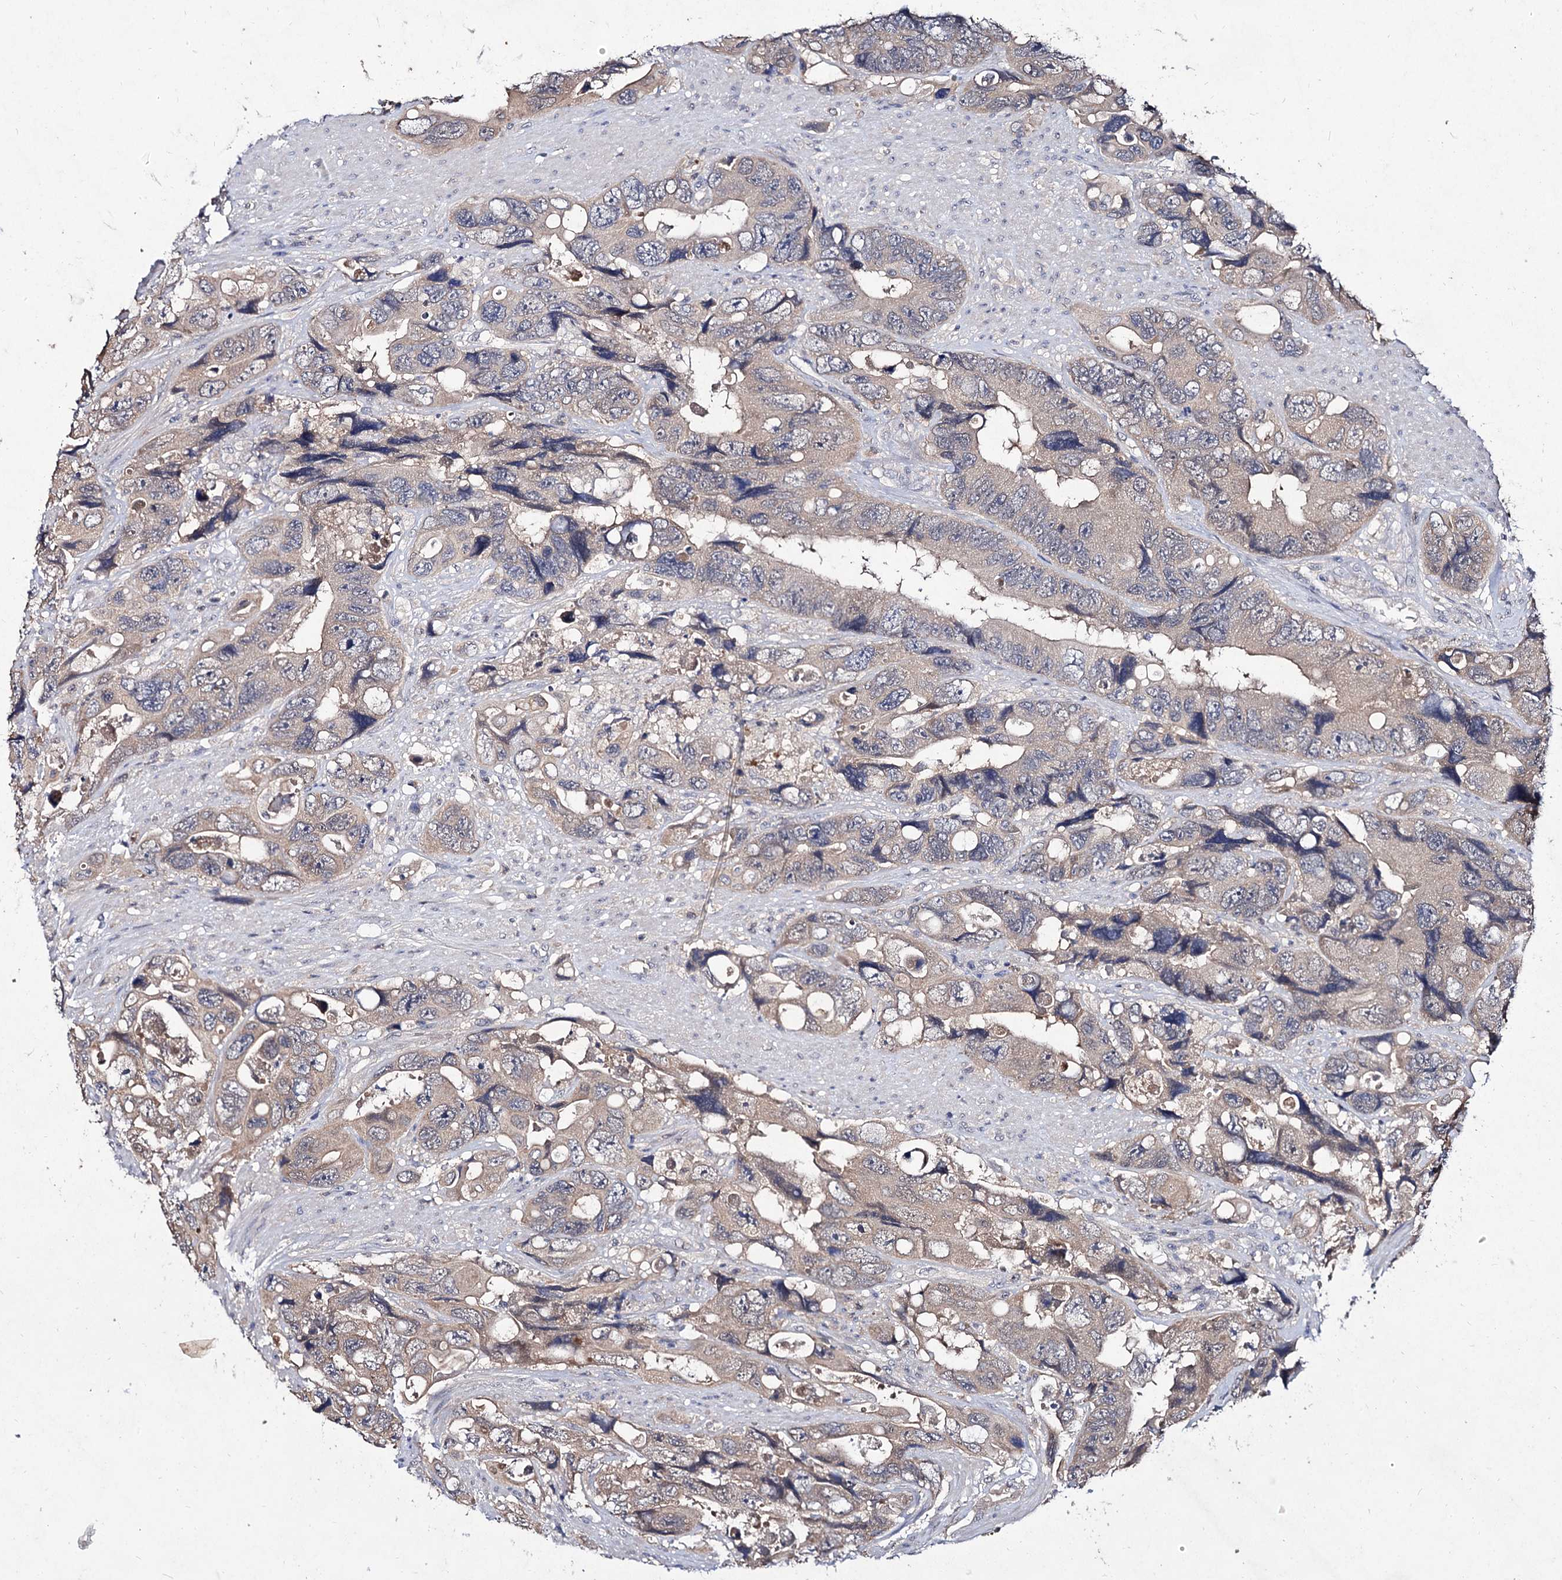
{"staining": {"intensity": "weak", "quantity": ">75%", "location": "cytoplasmic/membranous"}, "tissue": "colorectal cancer", "cell_type": "Tumor cells", "image_type": "cancer", "snomed": [{"axis": "morphology", "description": "Adenocarcinoma, NOS"}, {"axis": "topography", "description": "Rectum"}], "caption": "The immunohistochemical stain shows weak cytoplasmic/membranous expression in tumor cells of colorectal cancer tissue.", "gene": "ACTR6", "patient": {"sex": "male", "age": 57}}